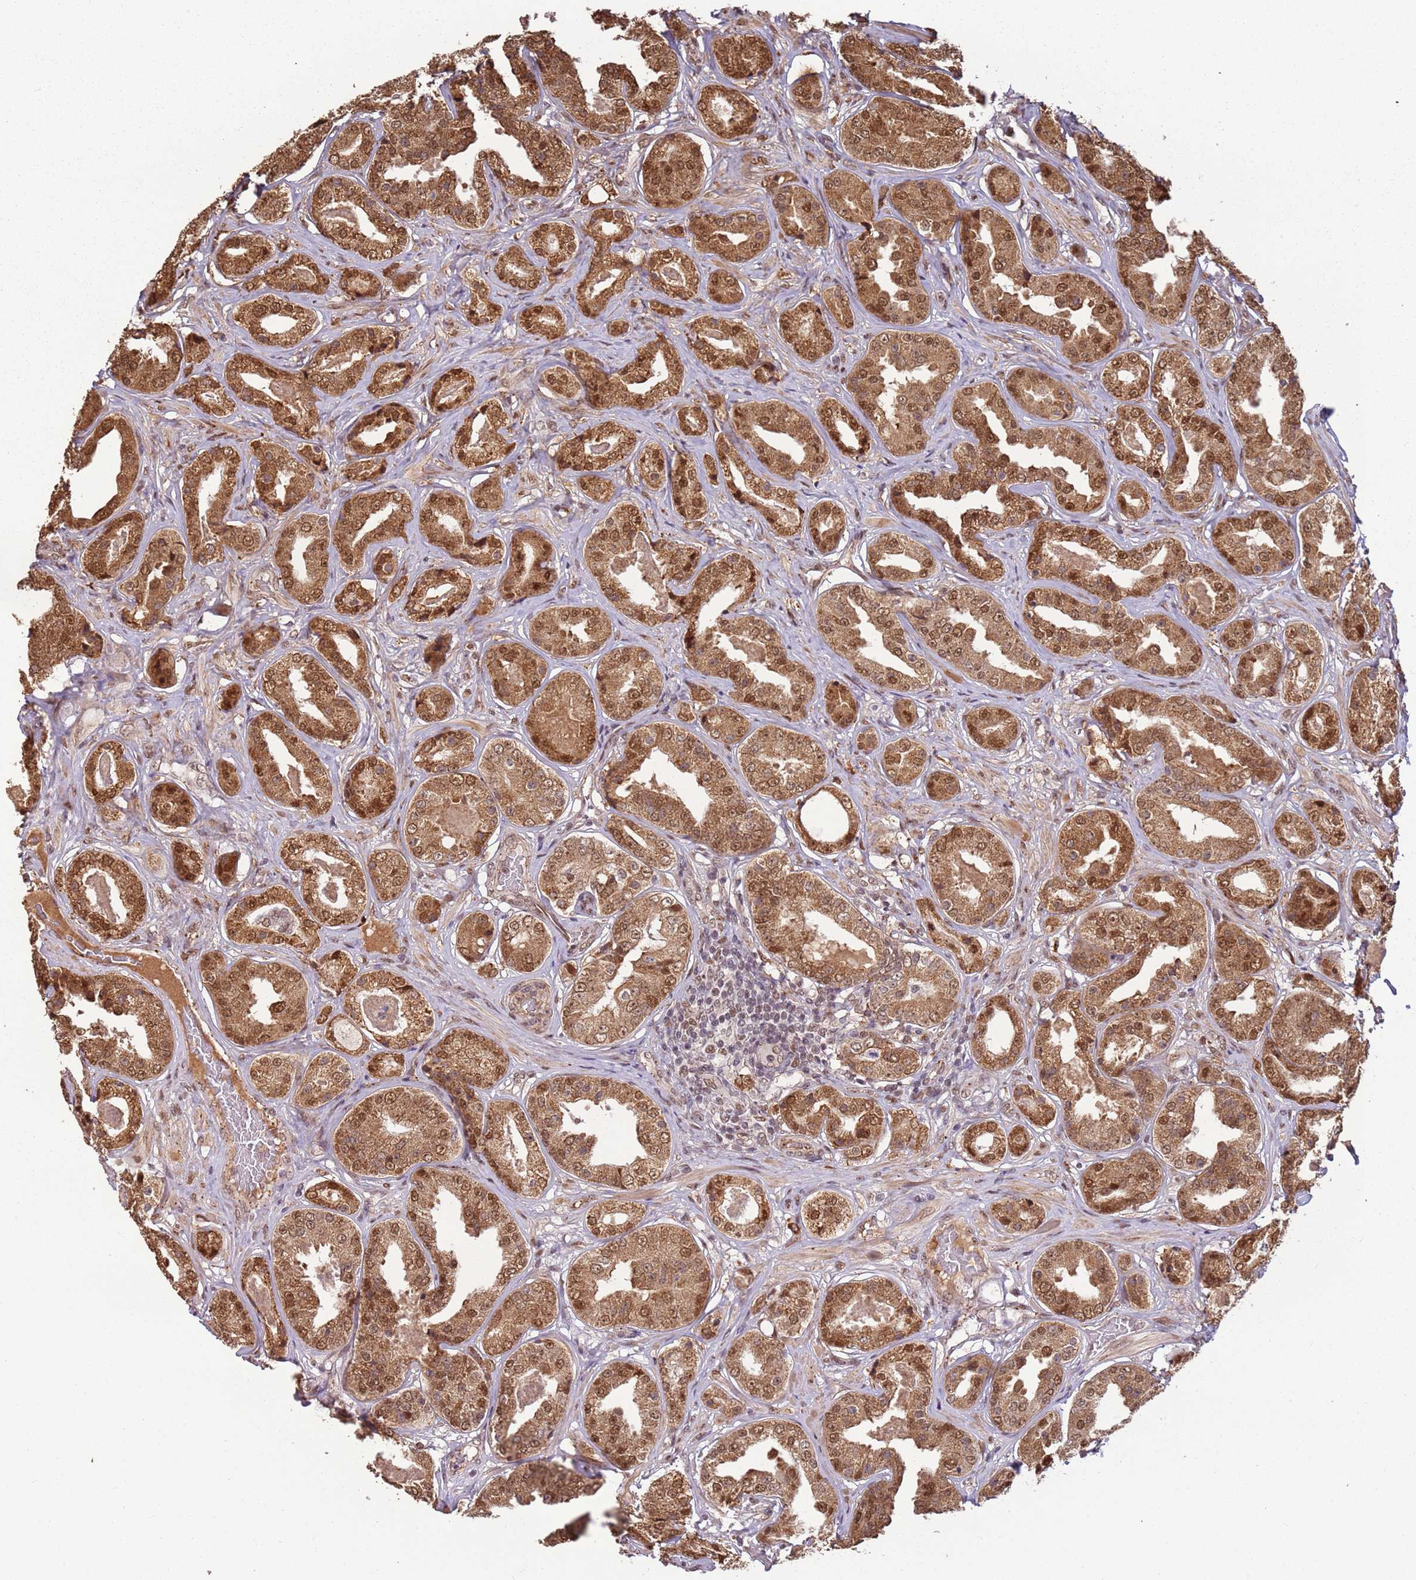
{"staining": {"intensity": "moderate", "quantity": ">75%", "location": "cytoplasmic/membranous,nuclear"}, "tissue": "prostate cancer", "cell_type": "Tumor cells", "image_type": "cancer", "snomed": [{"axis": "morphology", "description": "Adenocarcinoma, High grade"}, {"axis": "topography", "description": "Prostate"}], "caption": "Tumor cells exhibit moderate cytoplasmic/membranous and nuclear expression in approximately >75% of cells in prostate cancer.", "gene": "POLR3H", "patient": {"sex": "male", "age": 63}}